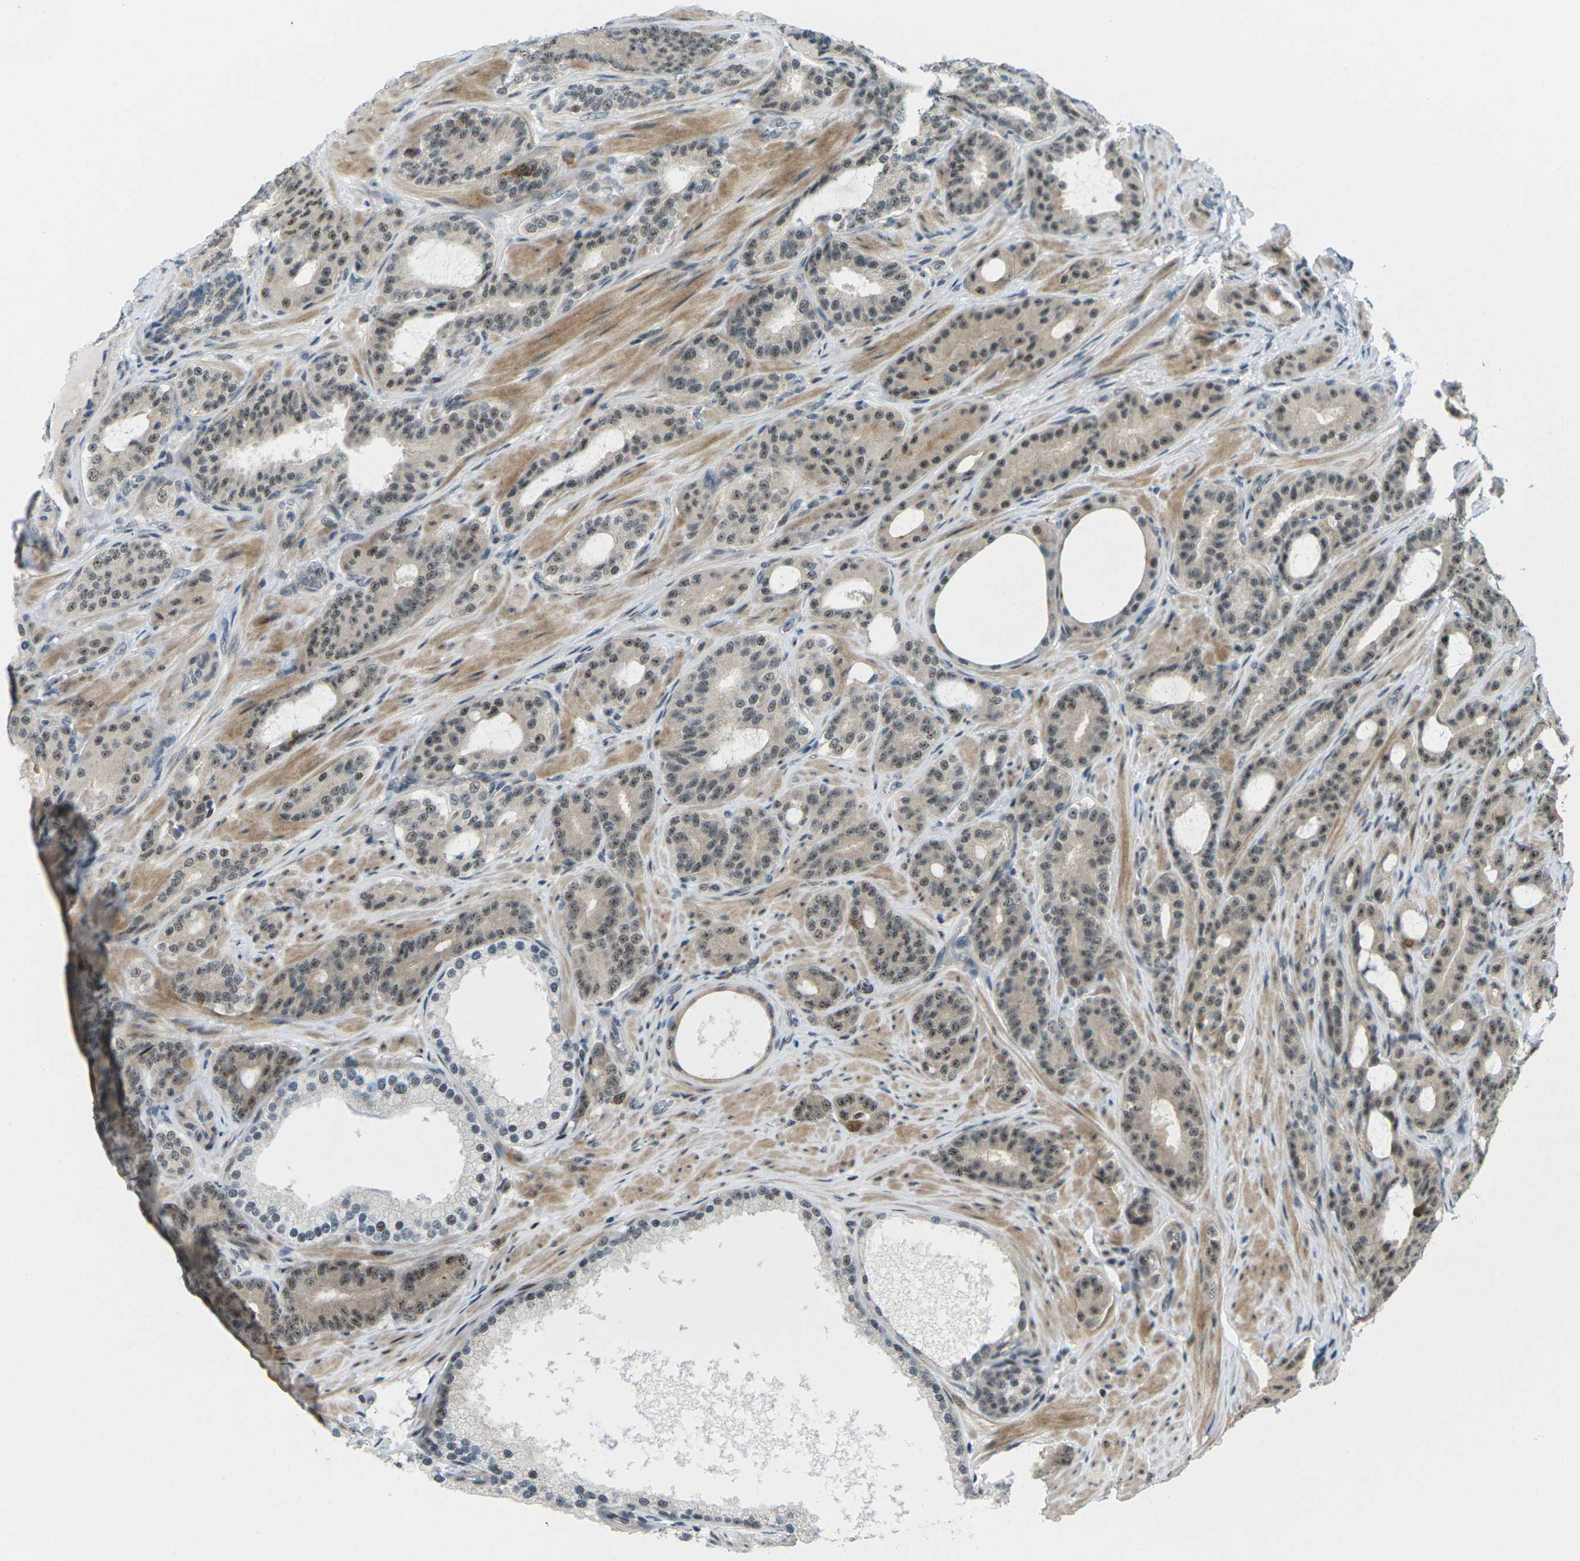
{"staining": {"intensity": "moderate", "quantity": ">75%", "location": "cytoplasmic/membranous,nuclear"}, "tissue": "prostate cancer", "cell_type": "Tumor cells", "image_type": "cancer", "snomed": [{"axis": "morphology", "description": "Adenocarcinoma, Low grade"}, {"axis": "topography", "description": "Prostate"}], "caption": "DAB (3,3'-diaminobenzidine) immunohistochemical staining of human adenocarcinoma (low-grade) (prostate) reveals moderate cytoplasmic/membranous and nuclear protein positivity in about >75% of tumor cells. The staining was performed using DAB, with brown indicating positive protein expression. Nuclei are stained blue with hematoxylin.", "gene": "UBE2S", "patient": {"sex": "male", "age": 63}}